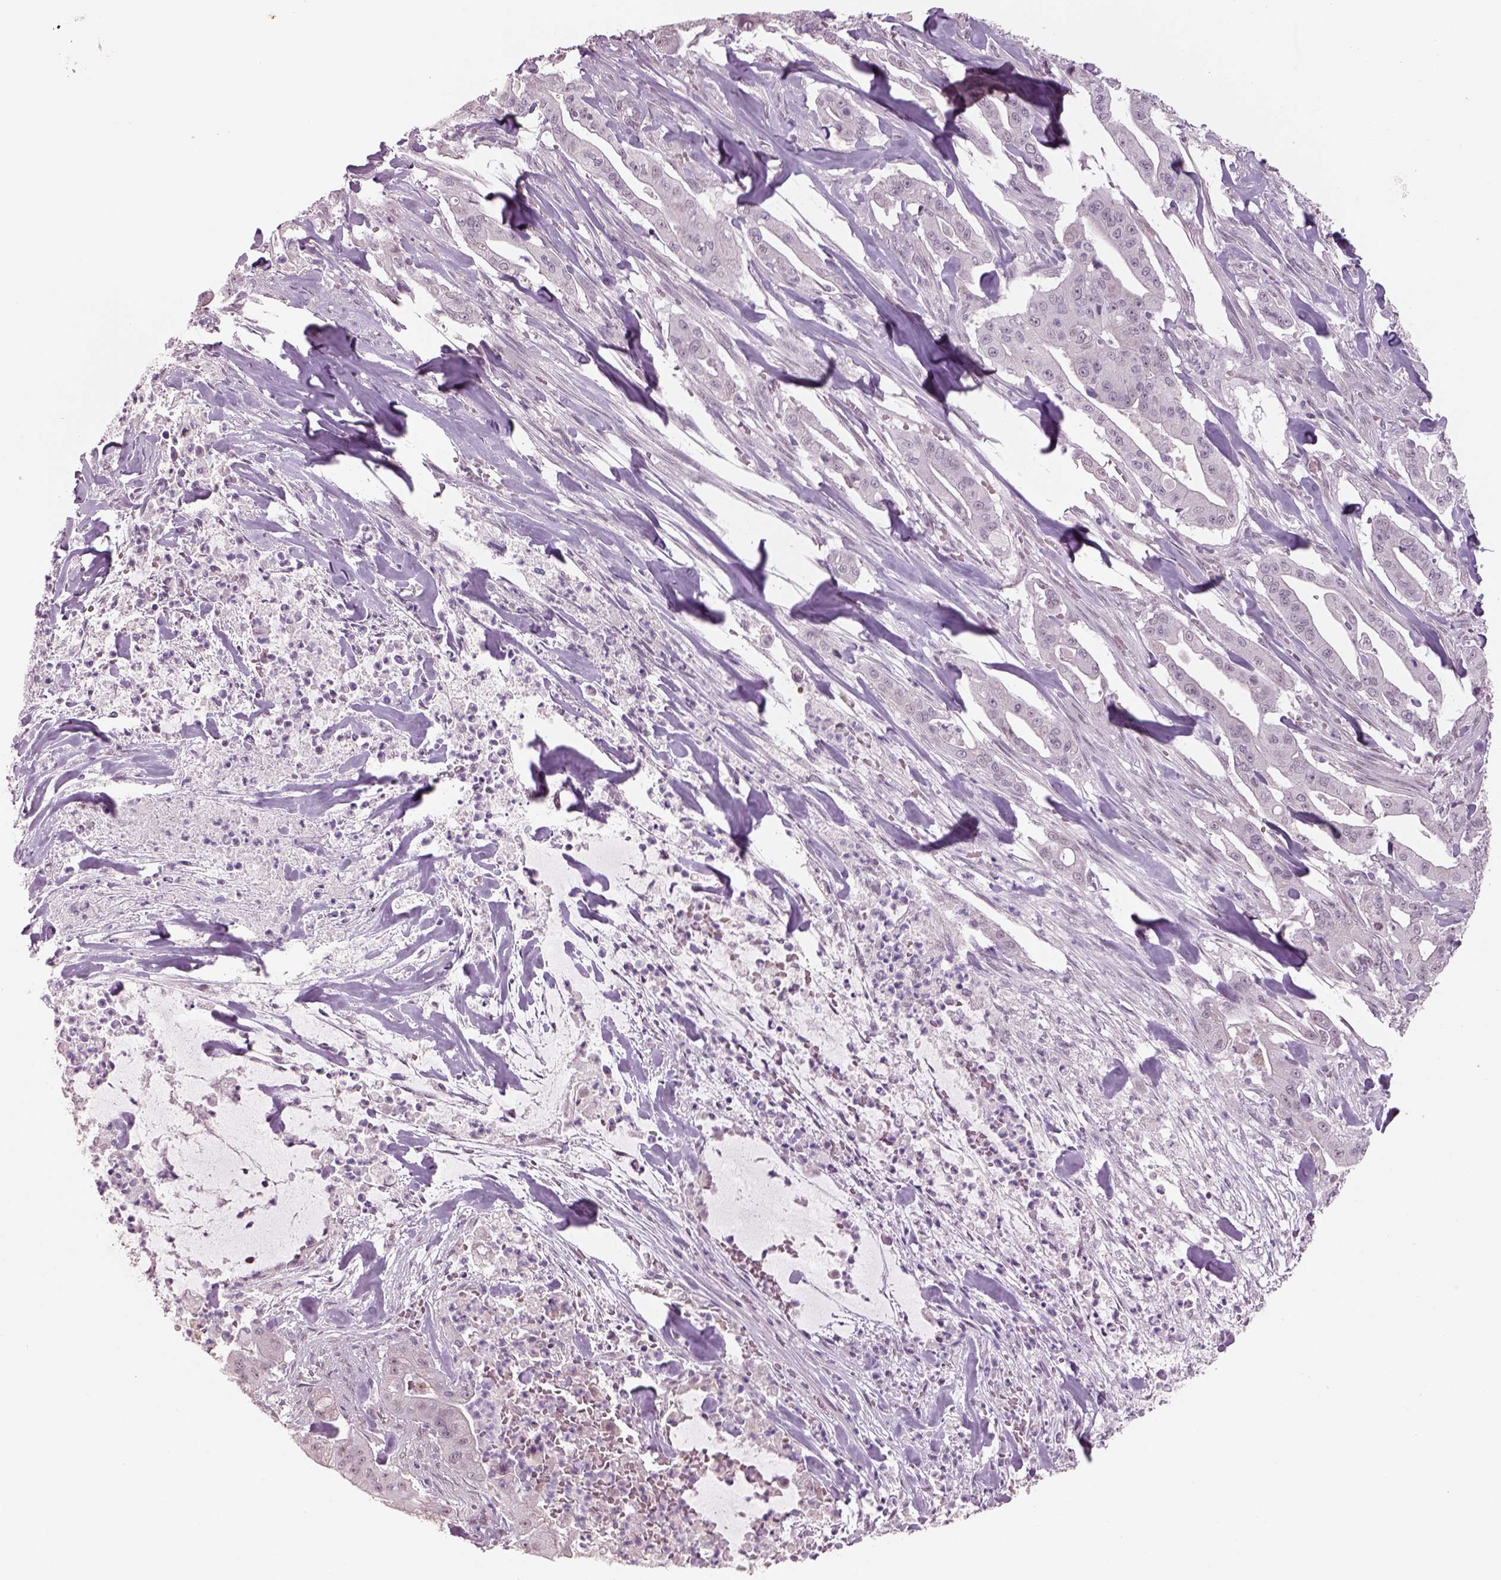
{"staining": {"intensity": "negative", "quantity": "none", "location": "none"}, "tissue": "pancreatic cancer", "cell_type": "Tumor cells", "image_type": "cancer", "snomed": [{"axis": "morphology", "description": "Normal tissue, NOS"}, {"axis": "morphology", "description": "Inflammation, NOS"}, {"axis": "morphology", "description": "Adenocarcinoma, NOS"}, {"axis": "topography", "description": "Pancreas"}], "caption": "This is an IHC micrograph of human pancreatic cancer (adenocarcinoma). There is no expression in tumor cells.", "gene": "NAT8", "patient": {"sex": "male", "age": 57}}